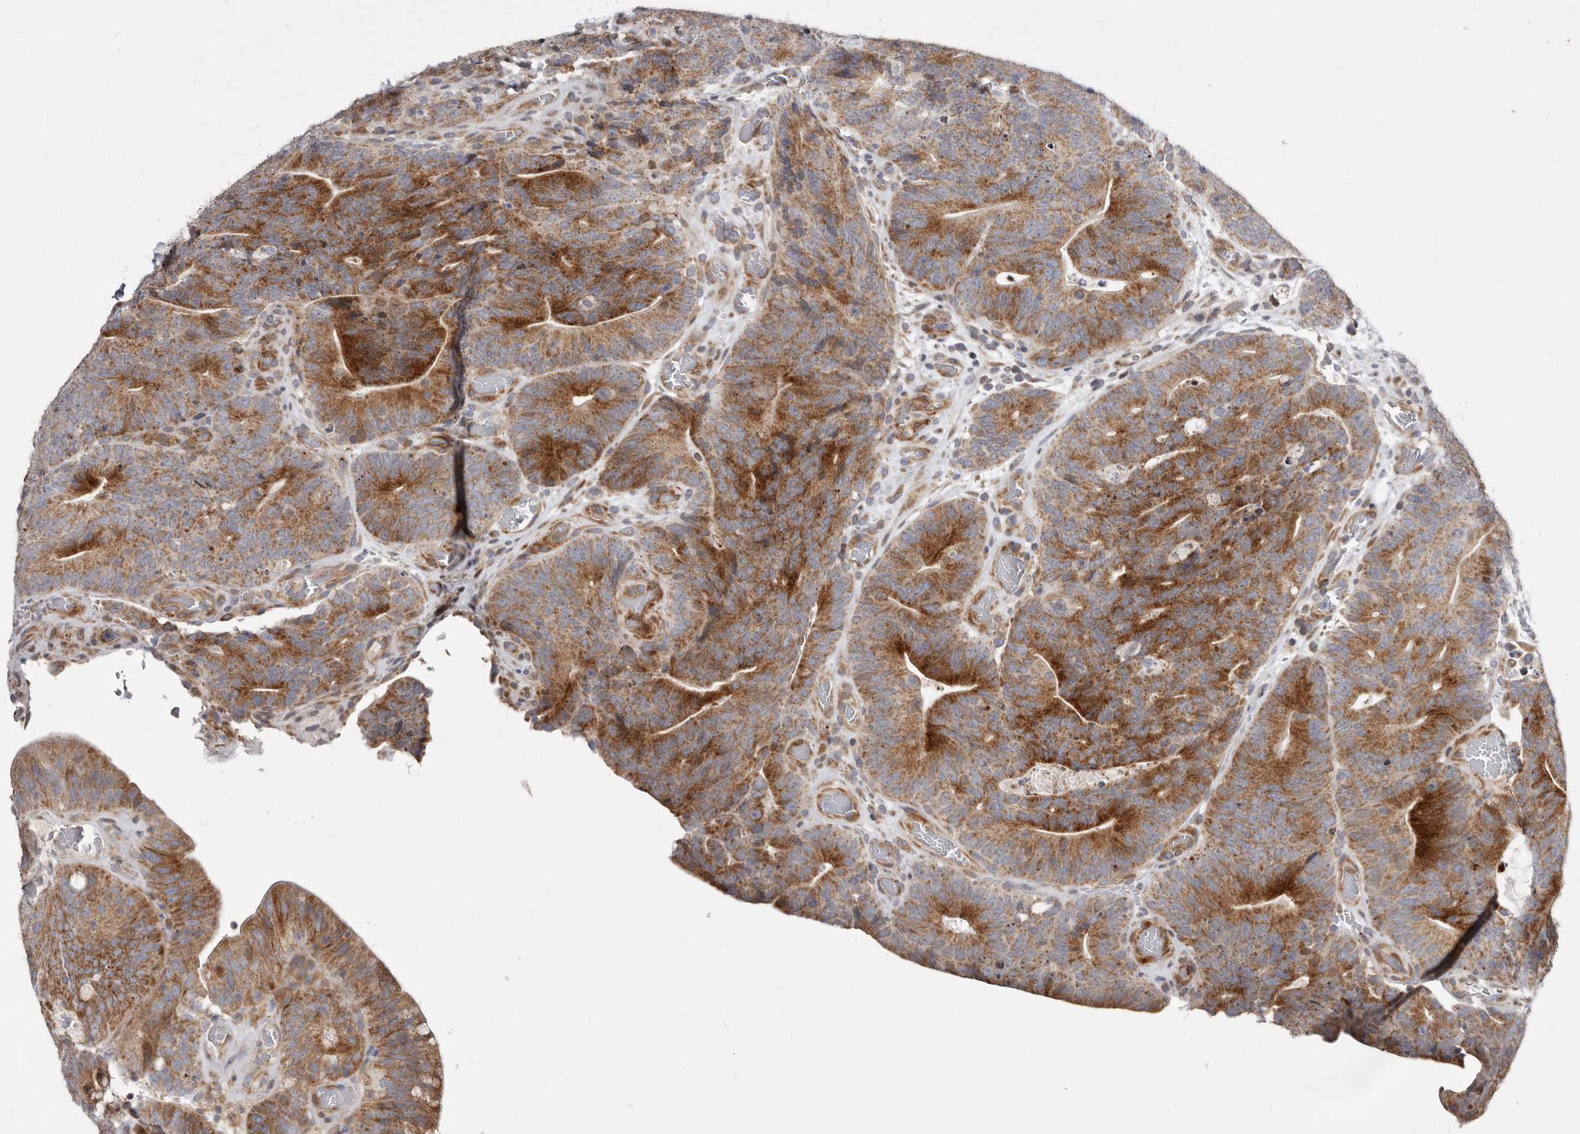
{"staining": {"intensity": "strong", "quantity": ">75%", "location": "cytoplasmic/membranous"}, "tissue": "colorectal cancer", "cell_type": "Tumor cells", "image_type": "cancer", "snomed": [{"axis": "morphology", "description": "Normal tissue, NOS"}, {"axis": "topography", "description": "Colon"}], "caption": "A brown stain highlights strong cytoplasmic/membranous expression of a protein in human colorectal cancer tumor cells. (DAB (3,3'-diaminobenzidine) = brown stain, brightfield microscopy at high magnification).", "gene": "TIMM17B", "patient": {"sex": "female", "age": 82}}